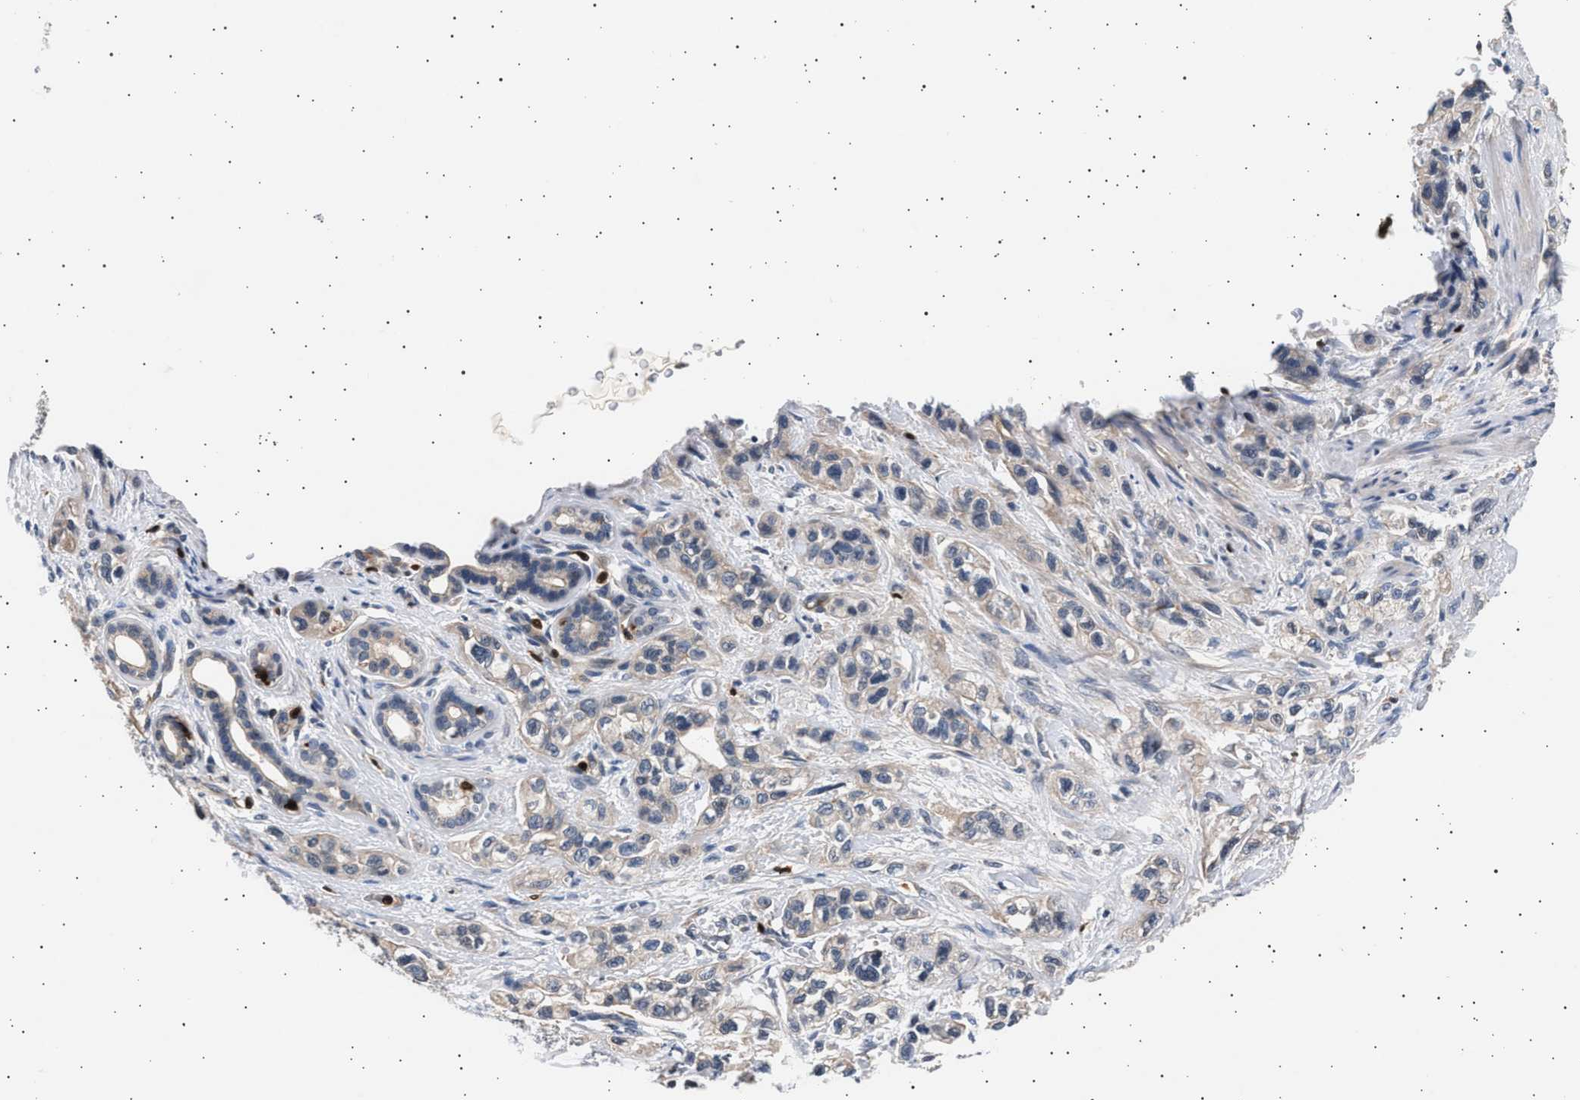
{"staining": {"intensity": "negative", "quantity": "none", "location": "none"}, "tissue": "pancreatic cancer", "cell_type": "Tumor cells", "image_type": "cancer", "snomed": [{"axis": "morphology", "description": "Adenocarcinoma, NOS"}, {"axis": "topography", "description": "Pancreas"}], "caption": "Immunohistochemical staining of pancreatic cancer (adenocarcinoma) reveals no significant staining in tumor cells.", "gene": "GRAP2", "patient": {"sex": "male", "age": 74}}